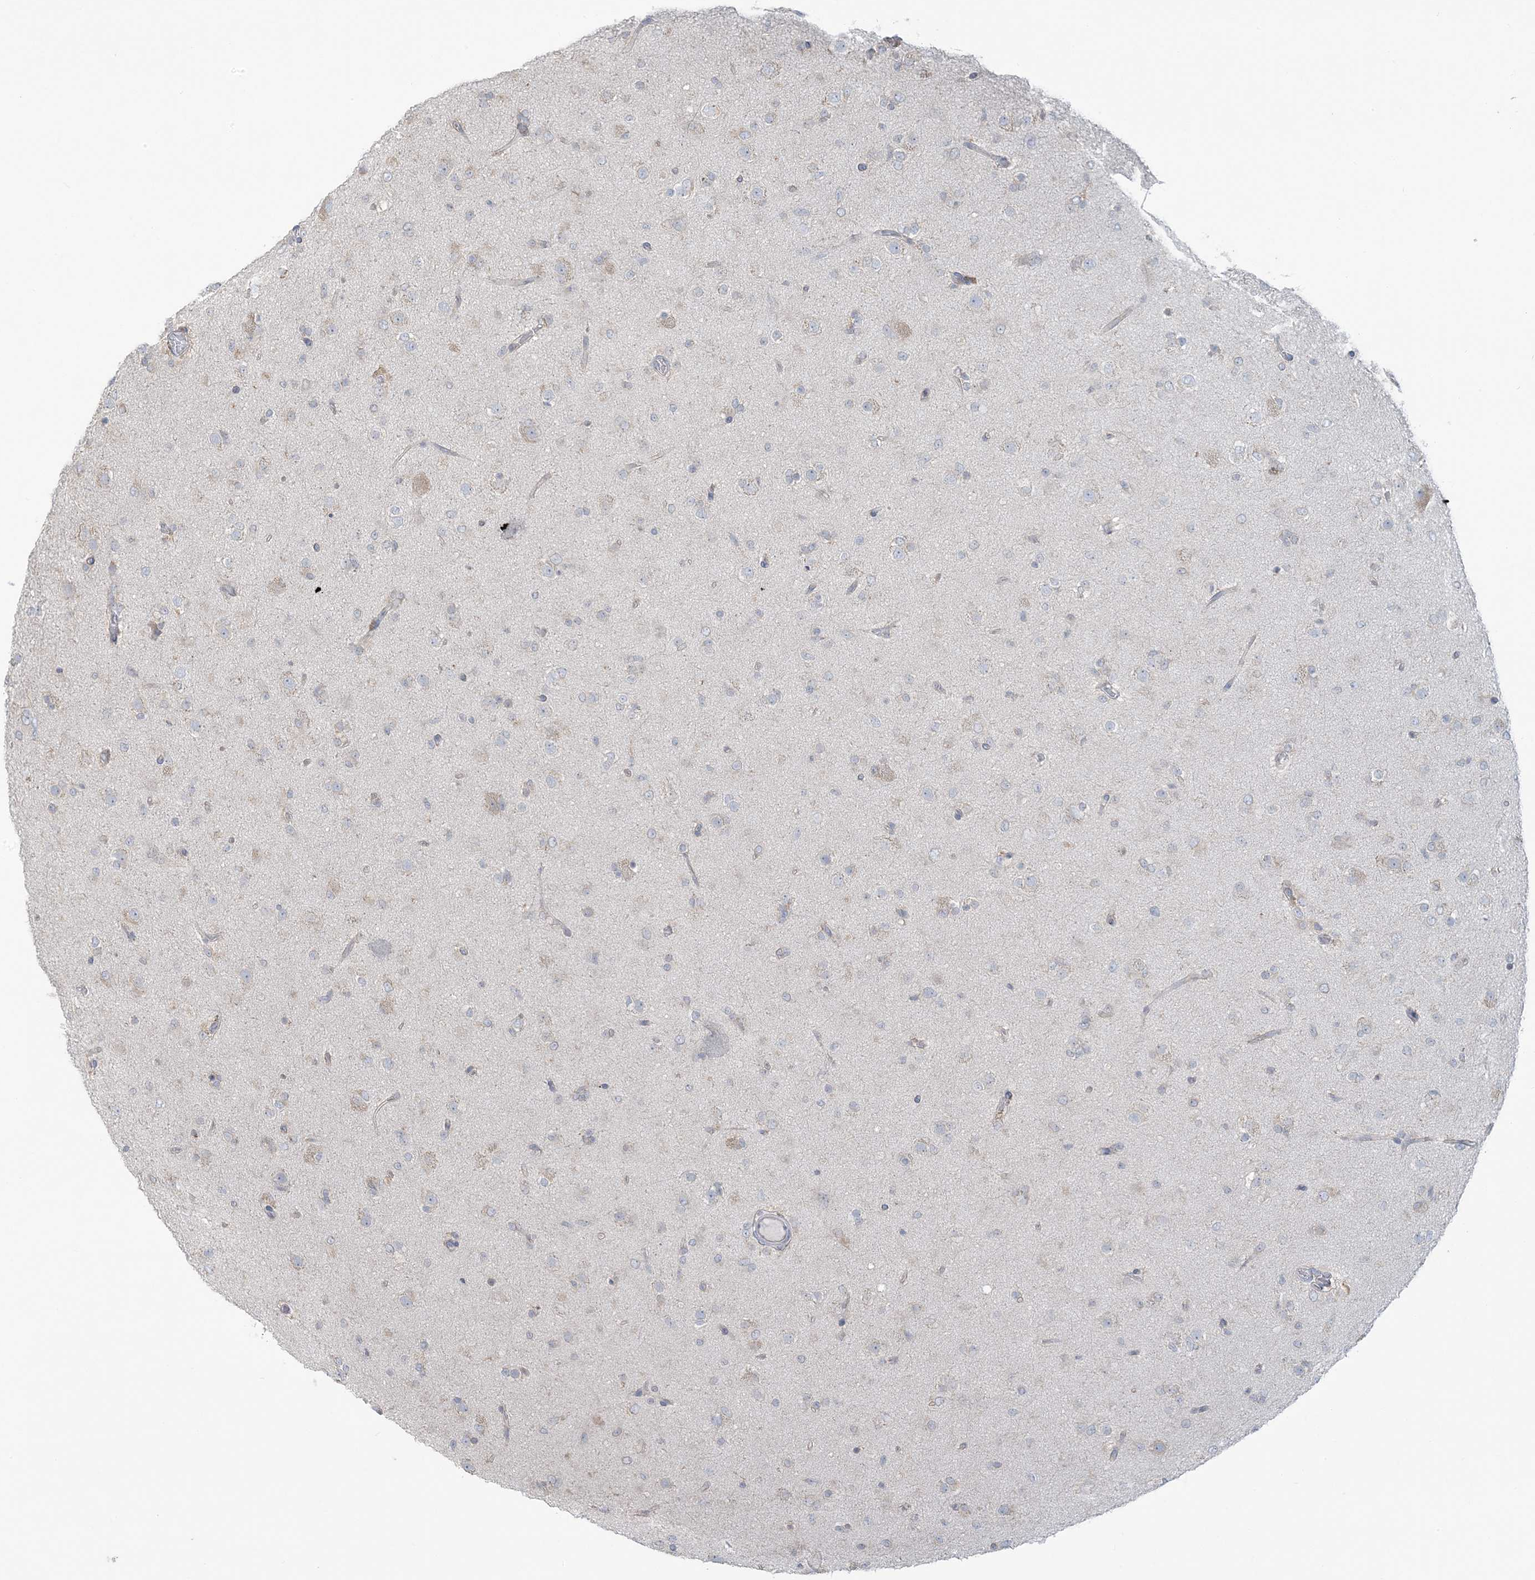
{"staining": {"intensity": "weak", "quantity": "<25%", "location": "cytoplasmic/membranous"}, "tissue": "glioma", "cell_type": "Tumor cells", "image_type": "cancer", "snomed": [{"axis": "morphology", "description": "Glioma, malignant, Low grade"}, {"axis": "topography", "description": "Brain"}], "caption": "Tumor cells are negative for protein expression in human glioma.", "gene": "EEFSEC", "patient": {"sex": "male", "age": 65}}